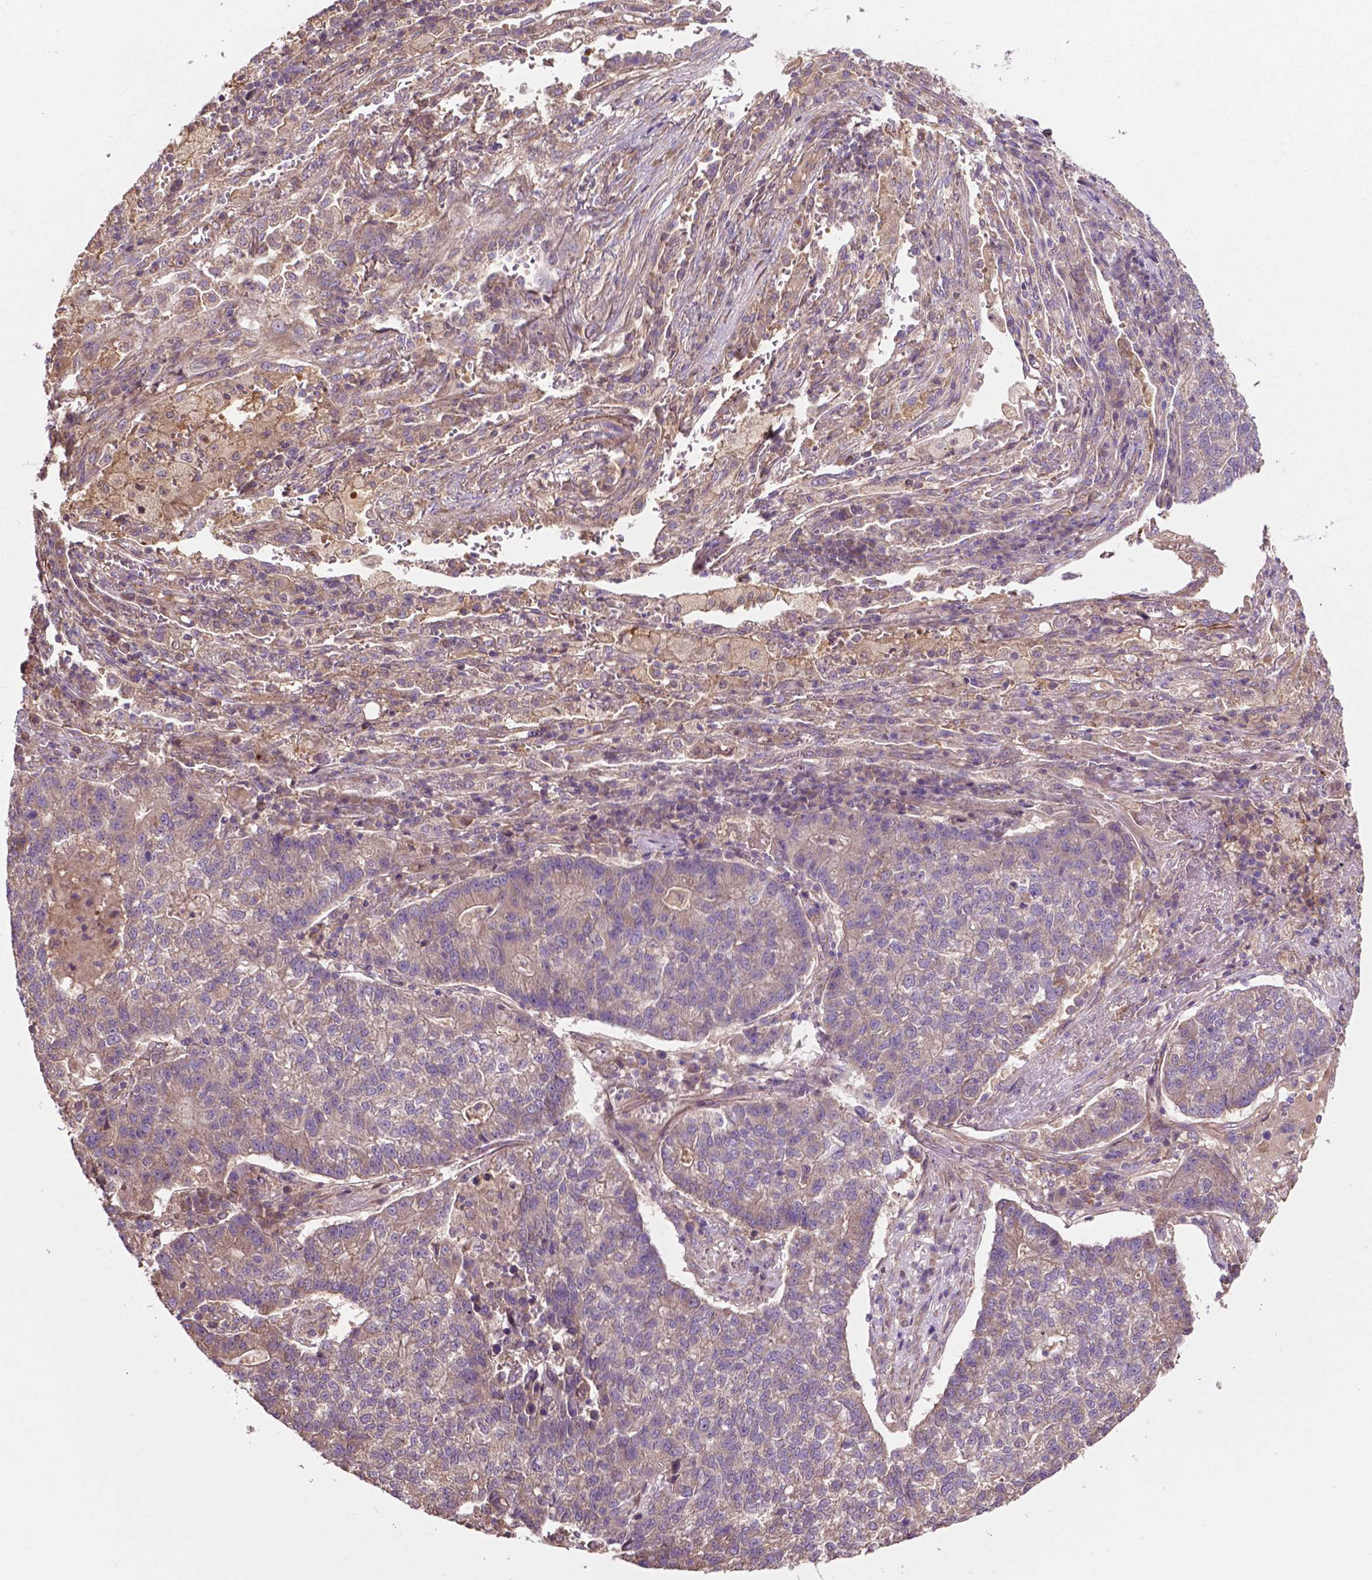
{"staining": {"intensity": "weak", "quantity": "<25%", "location": "cytoplasmic/membranous"}, "tissue": "lung cancer", "cell_type": "Tumor cells", "image_type": "cancer", "snomed": [{"axis": "morphology", "description": "Adenocarcinoma, NOS"}, {"axis": "topography", "description": "Lung"}], "caption": "Human lung cancer (adenocarcinoma) stained for a protein using immunohistochemistry shows no positivity in tumor cells.", "gene": "GJA9", "patient": {"sex": "male", "age": 57}}